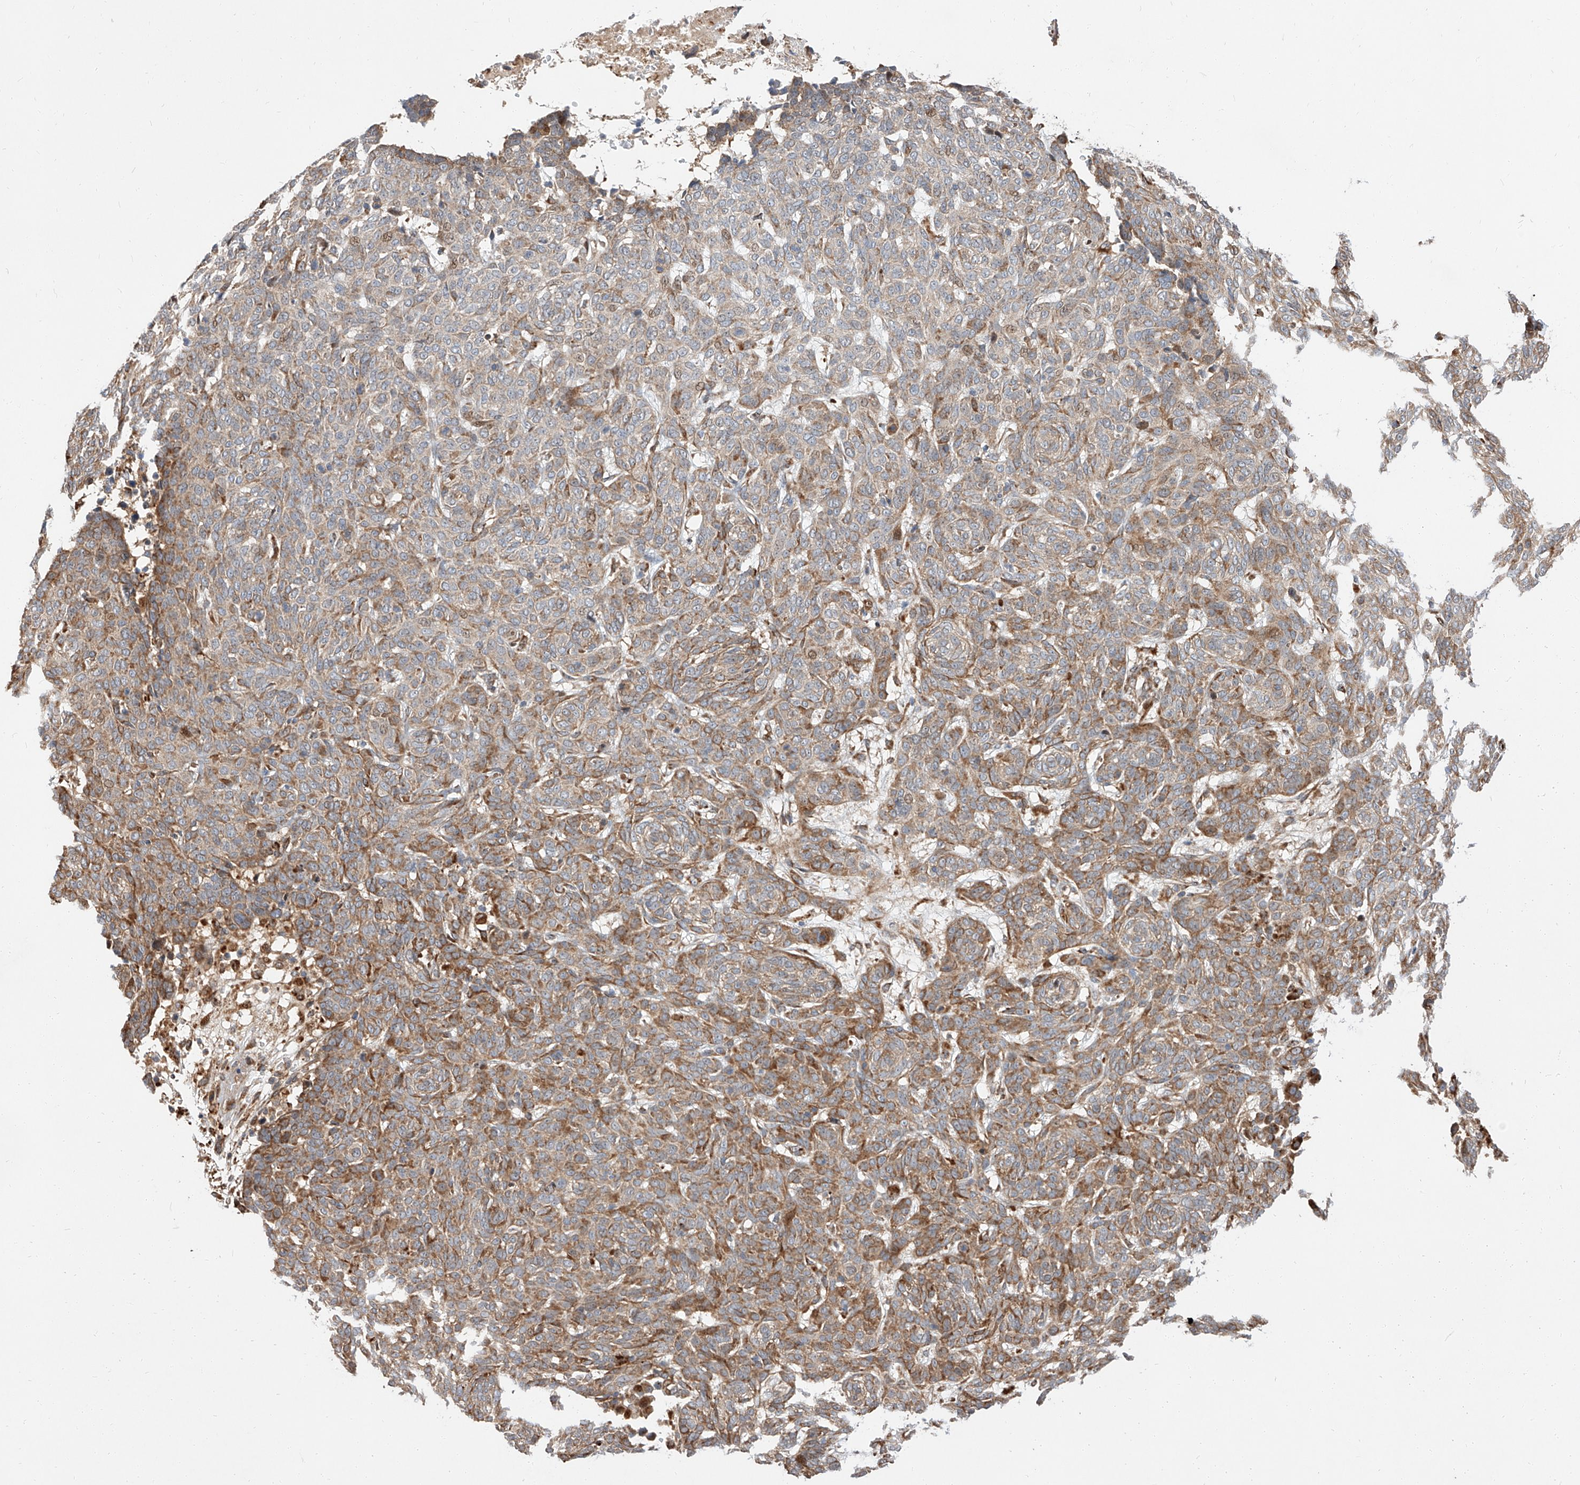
{"staining": {"intensity": "weak", "quantity": "25%-75%", "location": "cytoplasmic/membranous"}, "tissue": "skin cancer", "cell_type": "Tumor cells", "image_type": "cancer", "snomed": [{"axis": "morphology", "description": "Basal cell carcinoma"}, {"axis": "topography", "description": "Skin"}], "caption": "The photomicrograph demonstrates staining of skin cancer, revealing weak cytoplasmic/membranous protein staining (brown color) within tumor cells.", "gene": "DIRAS3", "patient": {"sex": "male", "age": 85}}